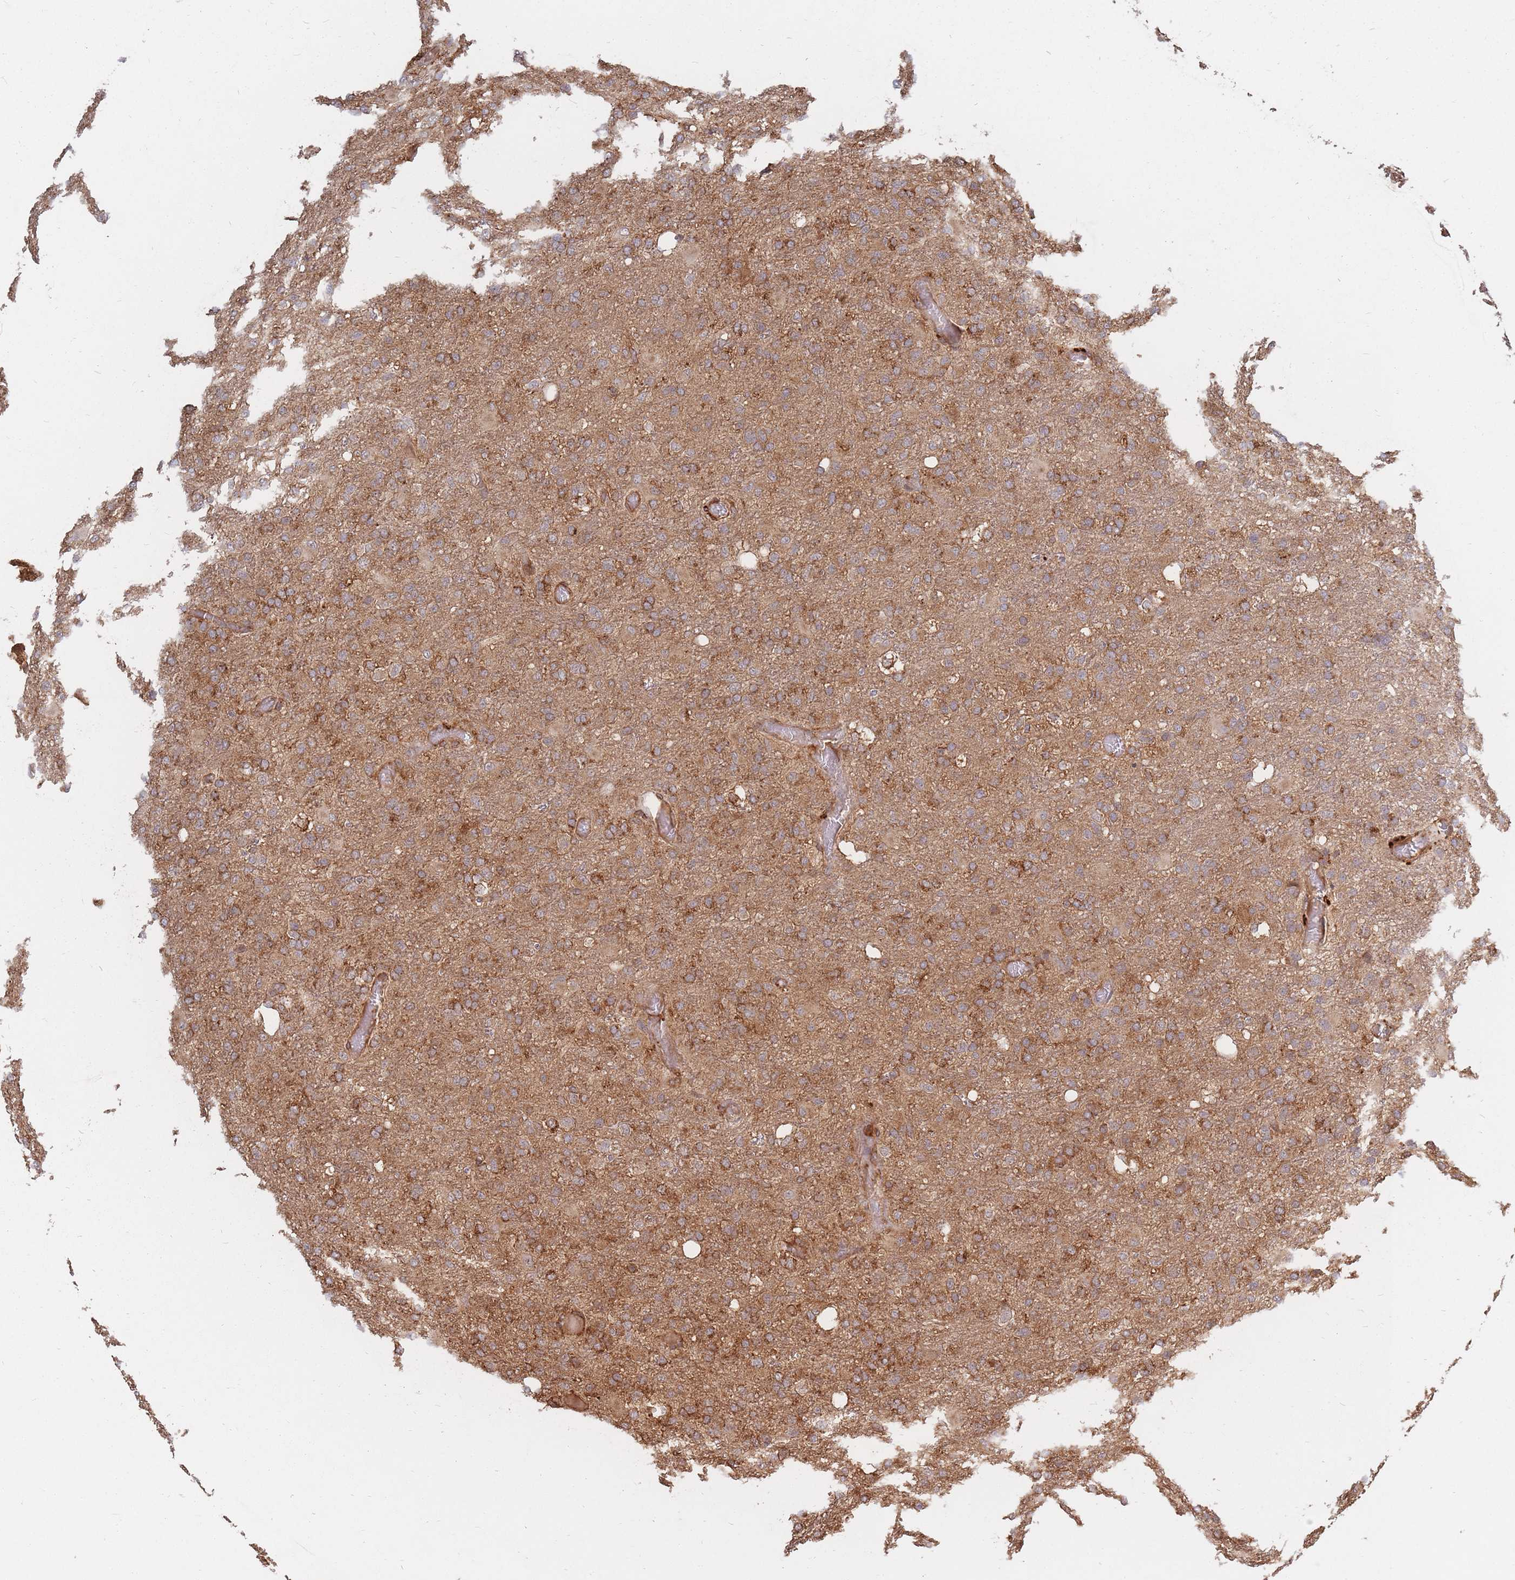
{"staining": {"intensity": "moderate", "quantity": ">75%", "location": "cytoplasmic/membranous"}, "tissue": "glioma", "cell_type": "Tumor cells", "image_type": "cancer", "snomed": [{"axis": "morphology", "description": "Glioma, malignant, High grade"}, {"axis": "topography", "description": "Brain"}], "caption": "Tumor cells exhibit medium levels of moderate cytoplasmic/membranous positivity in about >75% of cells in malignant glioma (high-grade).", "gene": "RASSF2", "patient": {"sex": "female", "age": 74}}